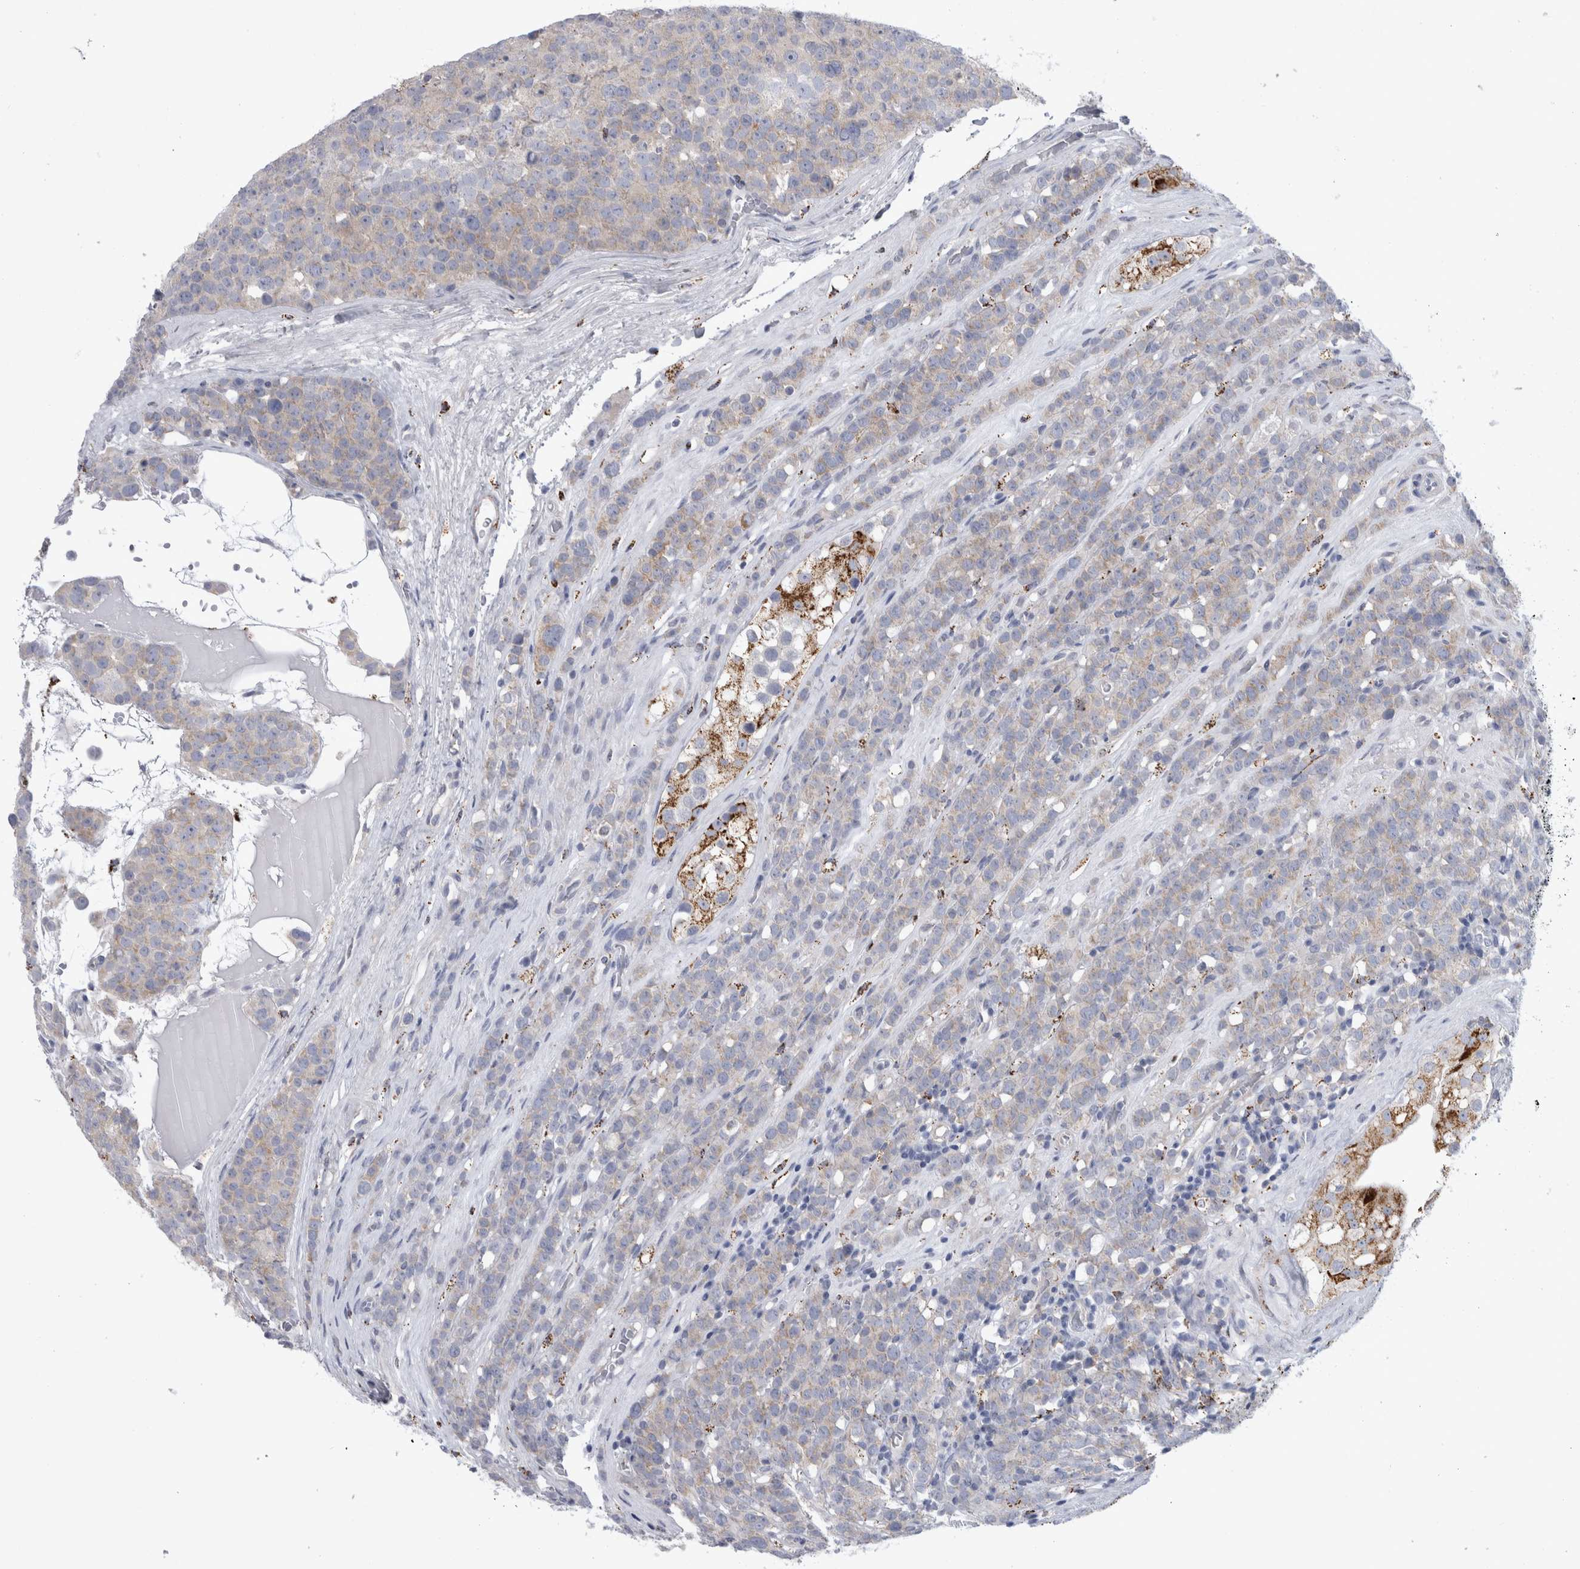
{"staining": {"intensity": "weak", "quantity": "25%-75%", "location": "cytoplasmic/membranous"}, "tissue": "testis cancer", "cell_type": "Tumor cells", "image_type": "cancer", "snomed": [{"axis": "morphology", "description": "Seminoma, NOS"}, {"axis": "topography", "description": "Testis"}], "caption": "Immunohistochemical staining of human testis cancer displays low levels of weak cytoplasmic/membranous protein staining in about 25%-75% of tumor cells.", "gene": "GATM", "patient": {"sex": "male", "age": 71}}